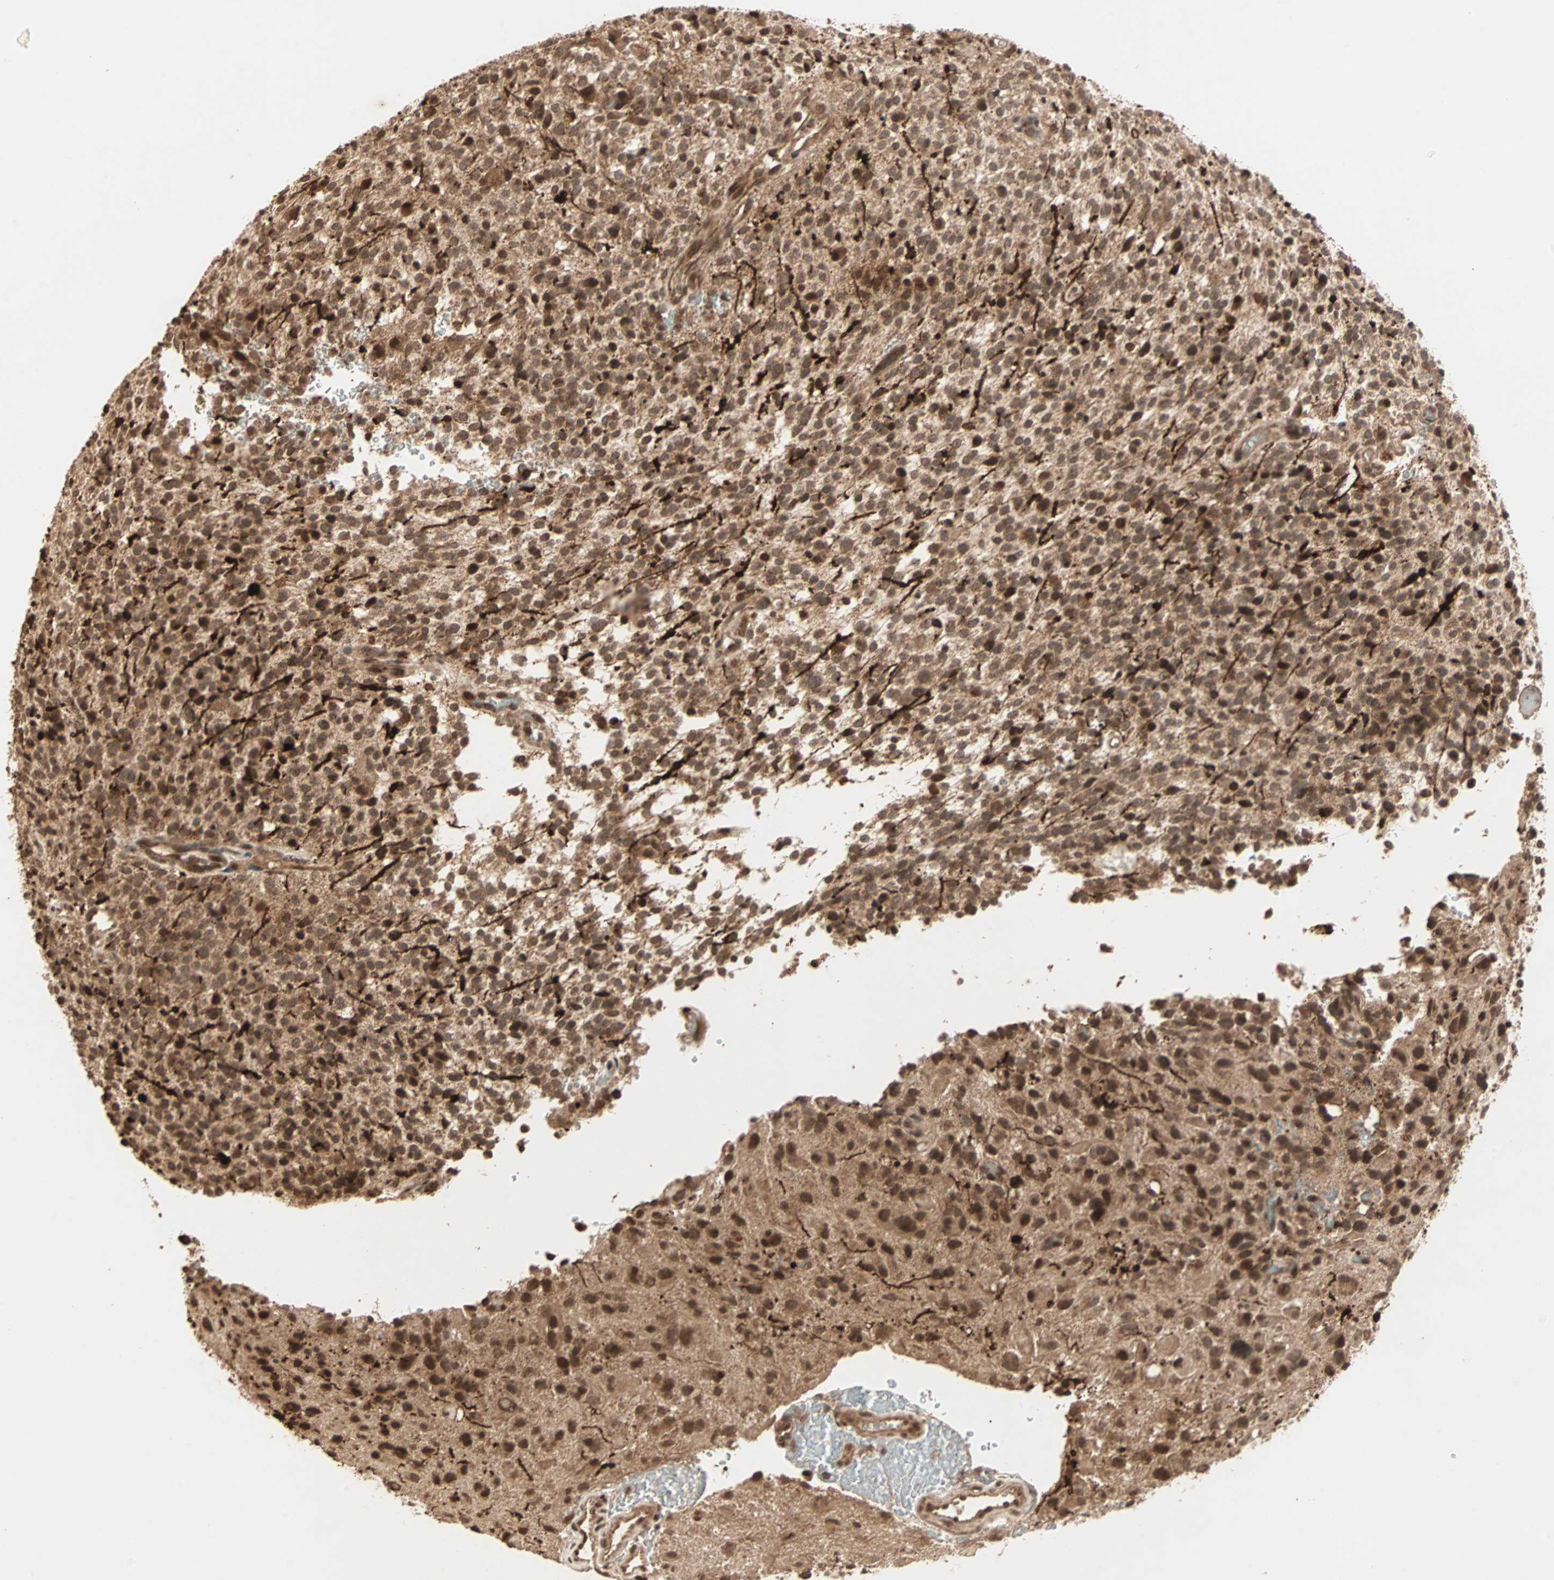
{"staining": {"intensity": "strong", "quantity": ">75%", "location": "cytoplasmic/membranous,nuclear"}, "tissue": "glioma", "cell_type": "Tumor cells", "image_type": "cancer", "snomed": [{"axis": "morphology", "description": "Glioma, malignant, High grade"}, {"axis": "topography", "description": "Brain"}], "caption": "Tumor cells exhibit high levels of strong cytoplasmic/membranous and nuclear positivity in about >75% of cells in malignant glioma (high-grade).", "gene": "RFFL", "patient": {"sex": "male", "age": 48}}